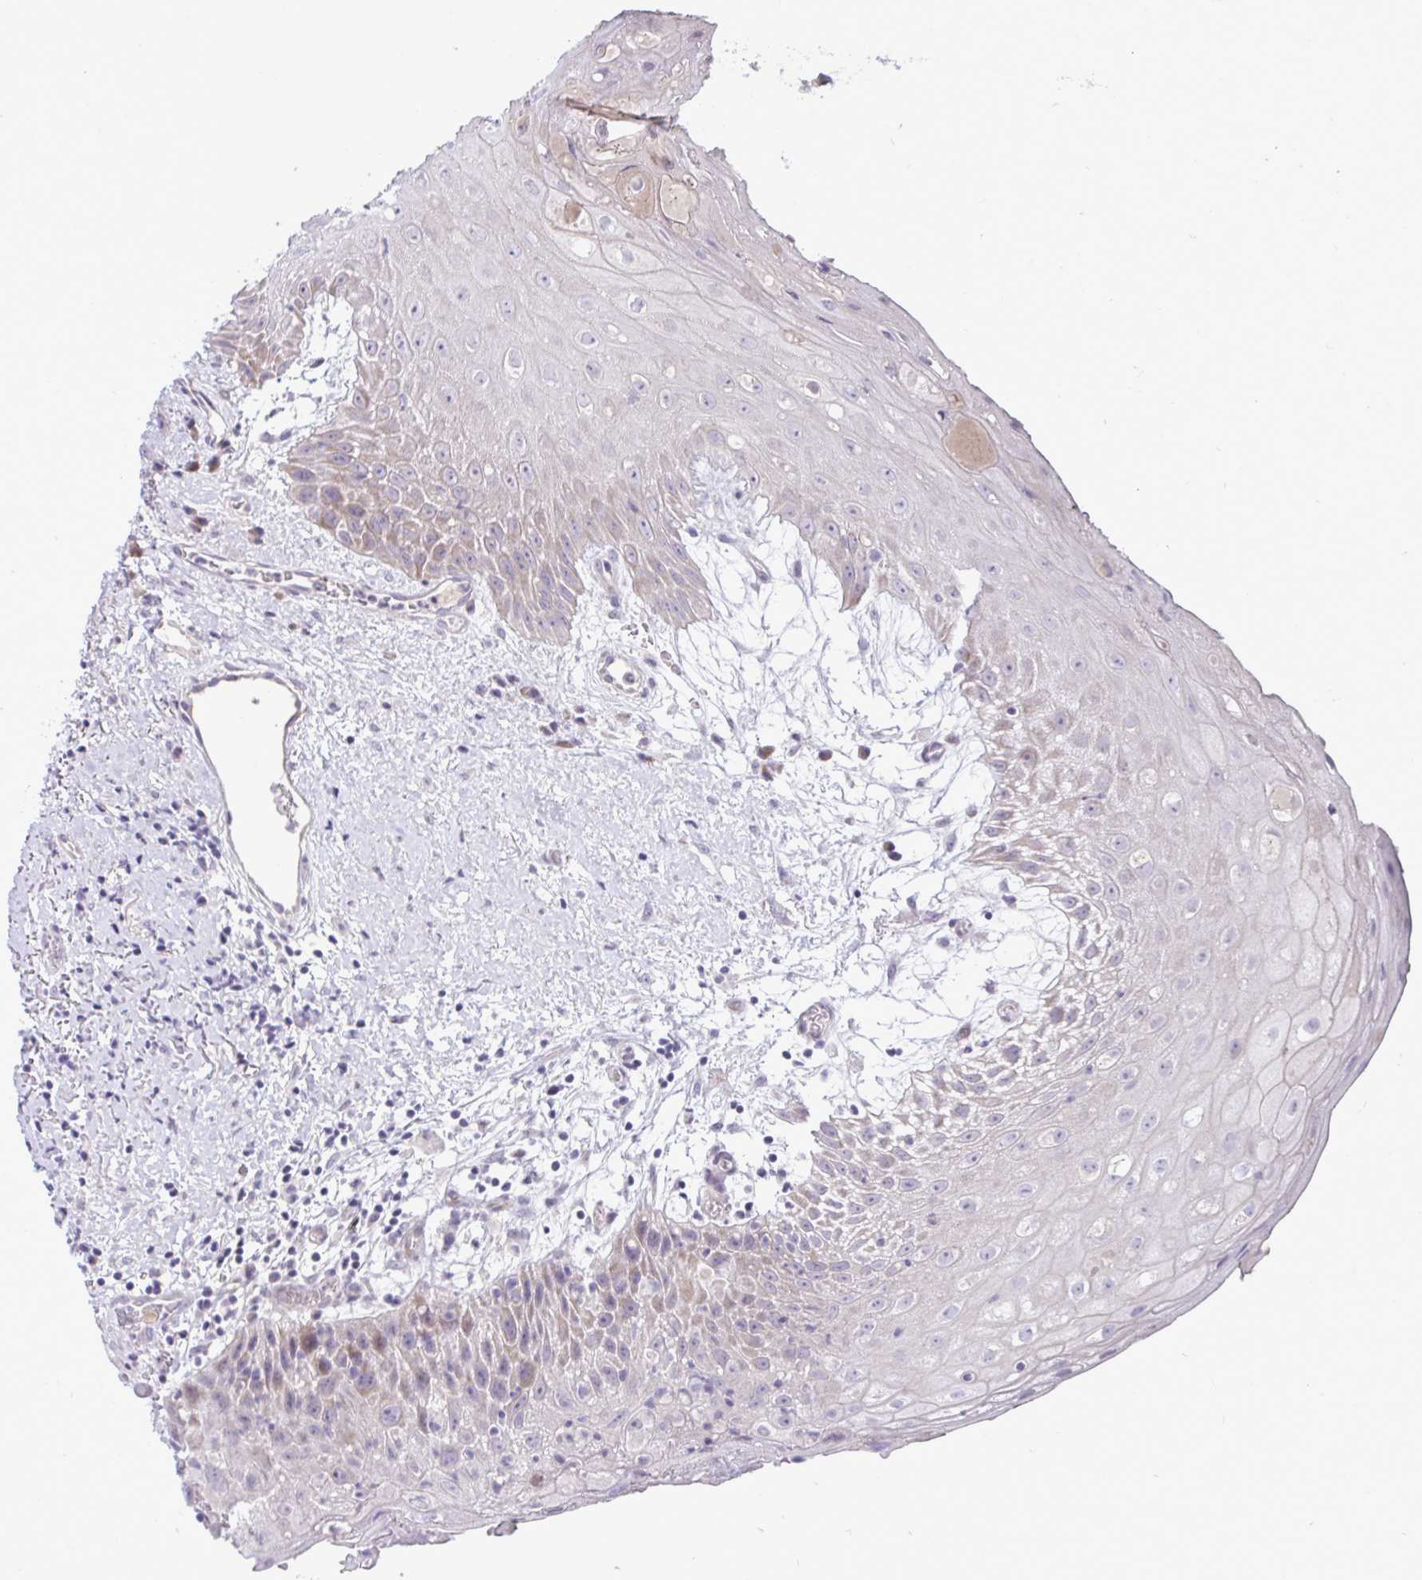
{"staining": {"intensity": "moderate", "quantity": "<25%", "location": "cytoplasmic/membranous"}, "tissue": "oral mucosa", "cell_type": "Squamous epithelial cells", "image_type": "normal", "snomed": [{"axis": "morphology", "description": "Normal tissue, NOS"}, {"axis": "morphology", "description": "Squamous cell carcinoma, NOS"}, {"axis": "topography", "description": "Oral tissue"}, {"axis": "topography", "description": "Peripheral nerve tissue"}, {"axis": "topography", "description": "Head-Neck"}], "caption": "Squamous epithelial cells show low levels of moderate cytoplasmic/membranous staining in about <25% of cells in normal human oral mucosa.", "gene": "EPOP", "patient": {"sex": "female", "age": 59}}